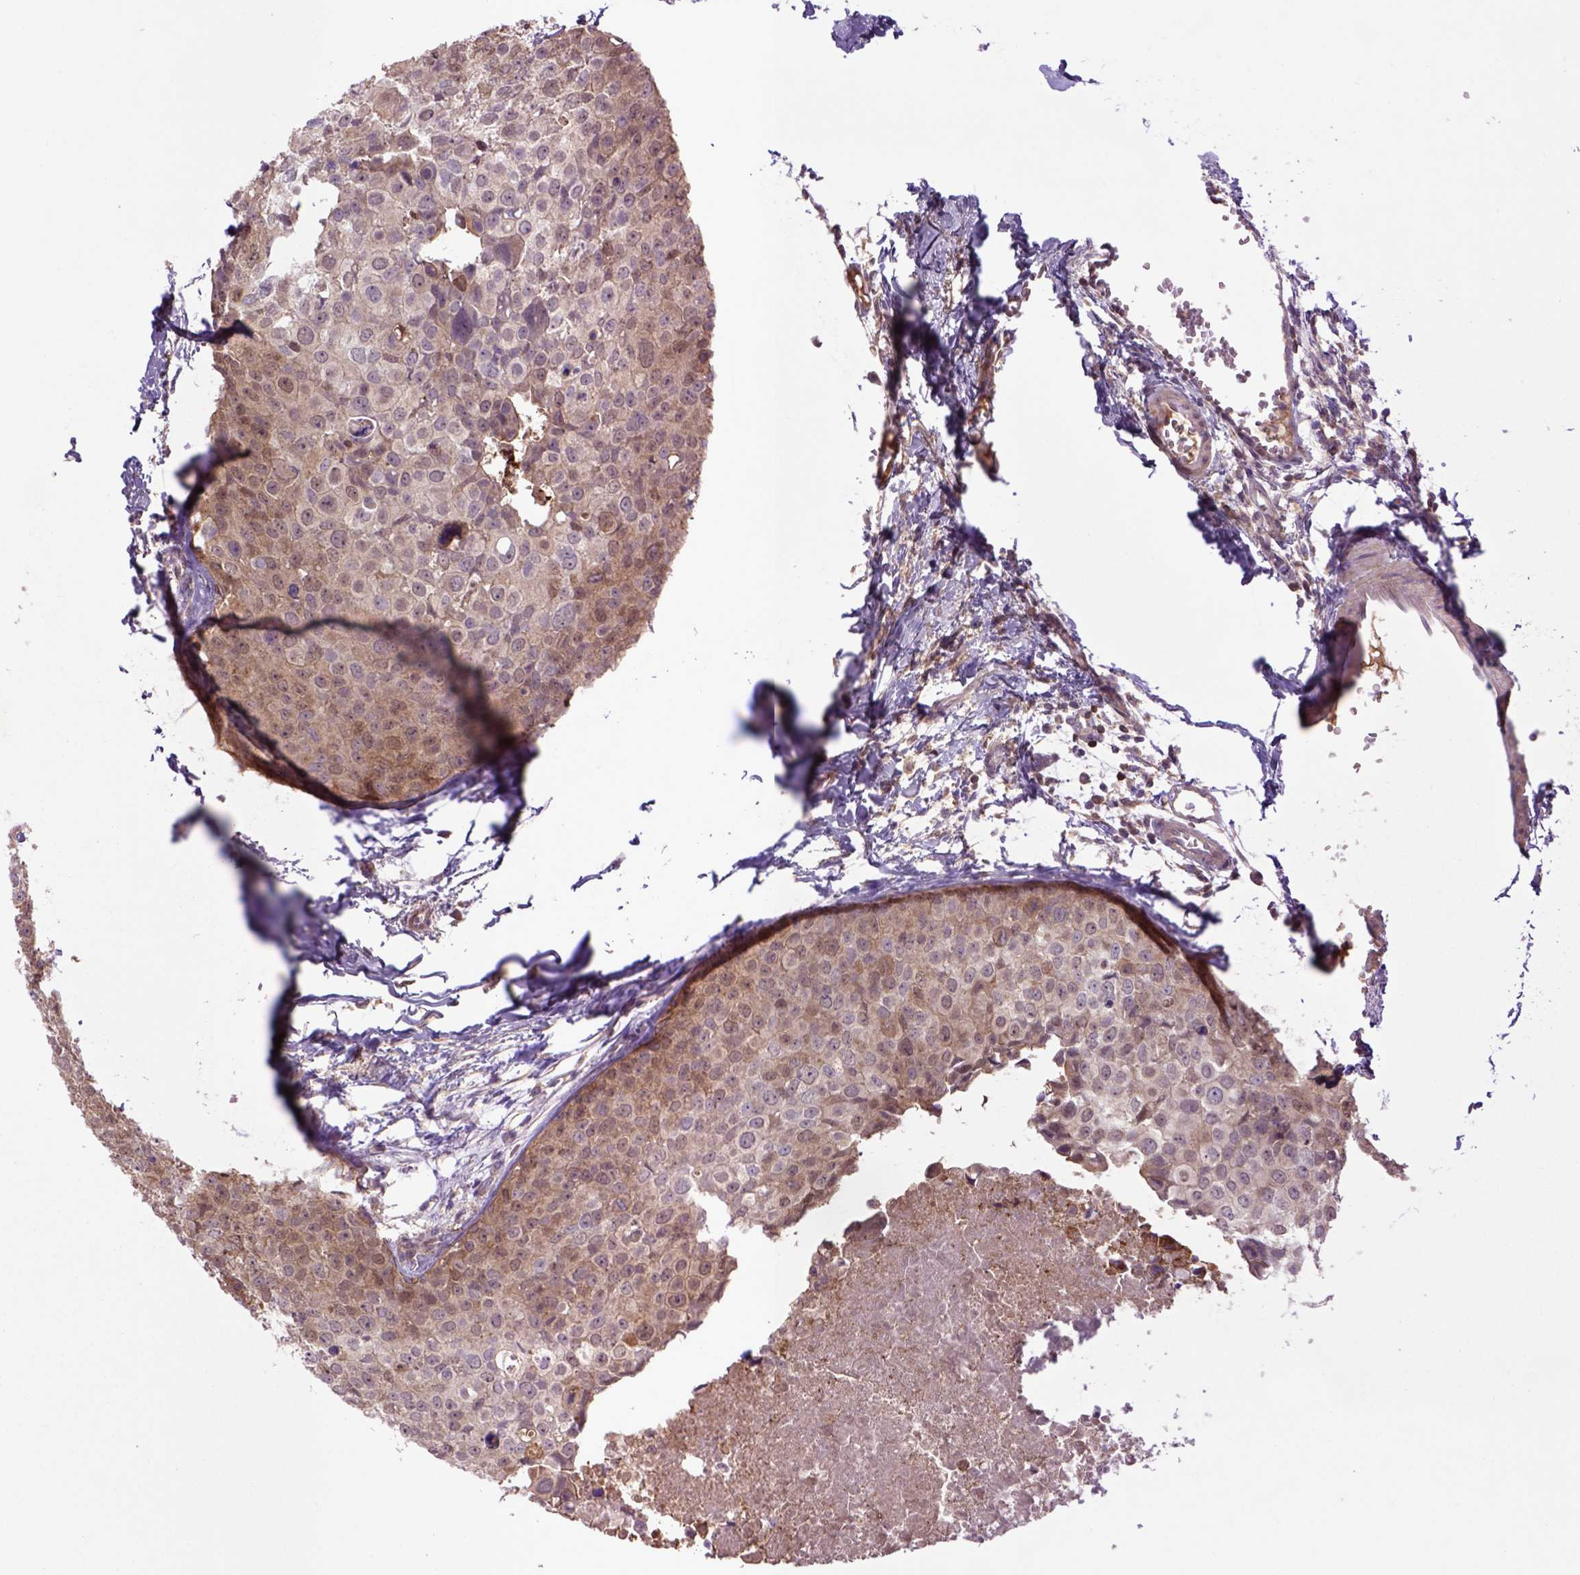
{"staining": {"intensity": "moderate", "quantity": ">75%", "location": "cytoplasmic/membranous"}, "tissue": "breast cancer", "cell_type": "Tumor cells", "image_type": "cancer", "snomed": [{"axis": "morphology", "description": "Duct carcinoma"}, {"axis": "topography", "description": "Breast"}], "caption": "Breast intraductal carcinoma was stained to show a protein in brown. There is medium levels of moderate cytoplasmic/membranous expression in approximately >75% of tumor cells. Immunohistochemistry stains the protein in brown and the nuclei are stained blue.", "gene": "HSPBP1", "patient": {"sex": "female", "age": 38}}